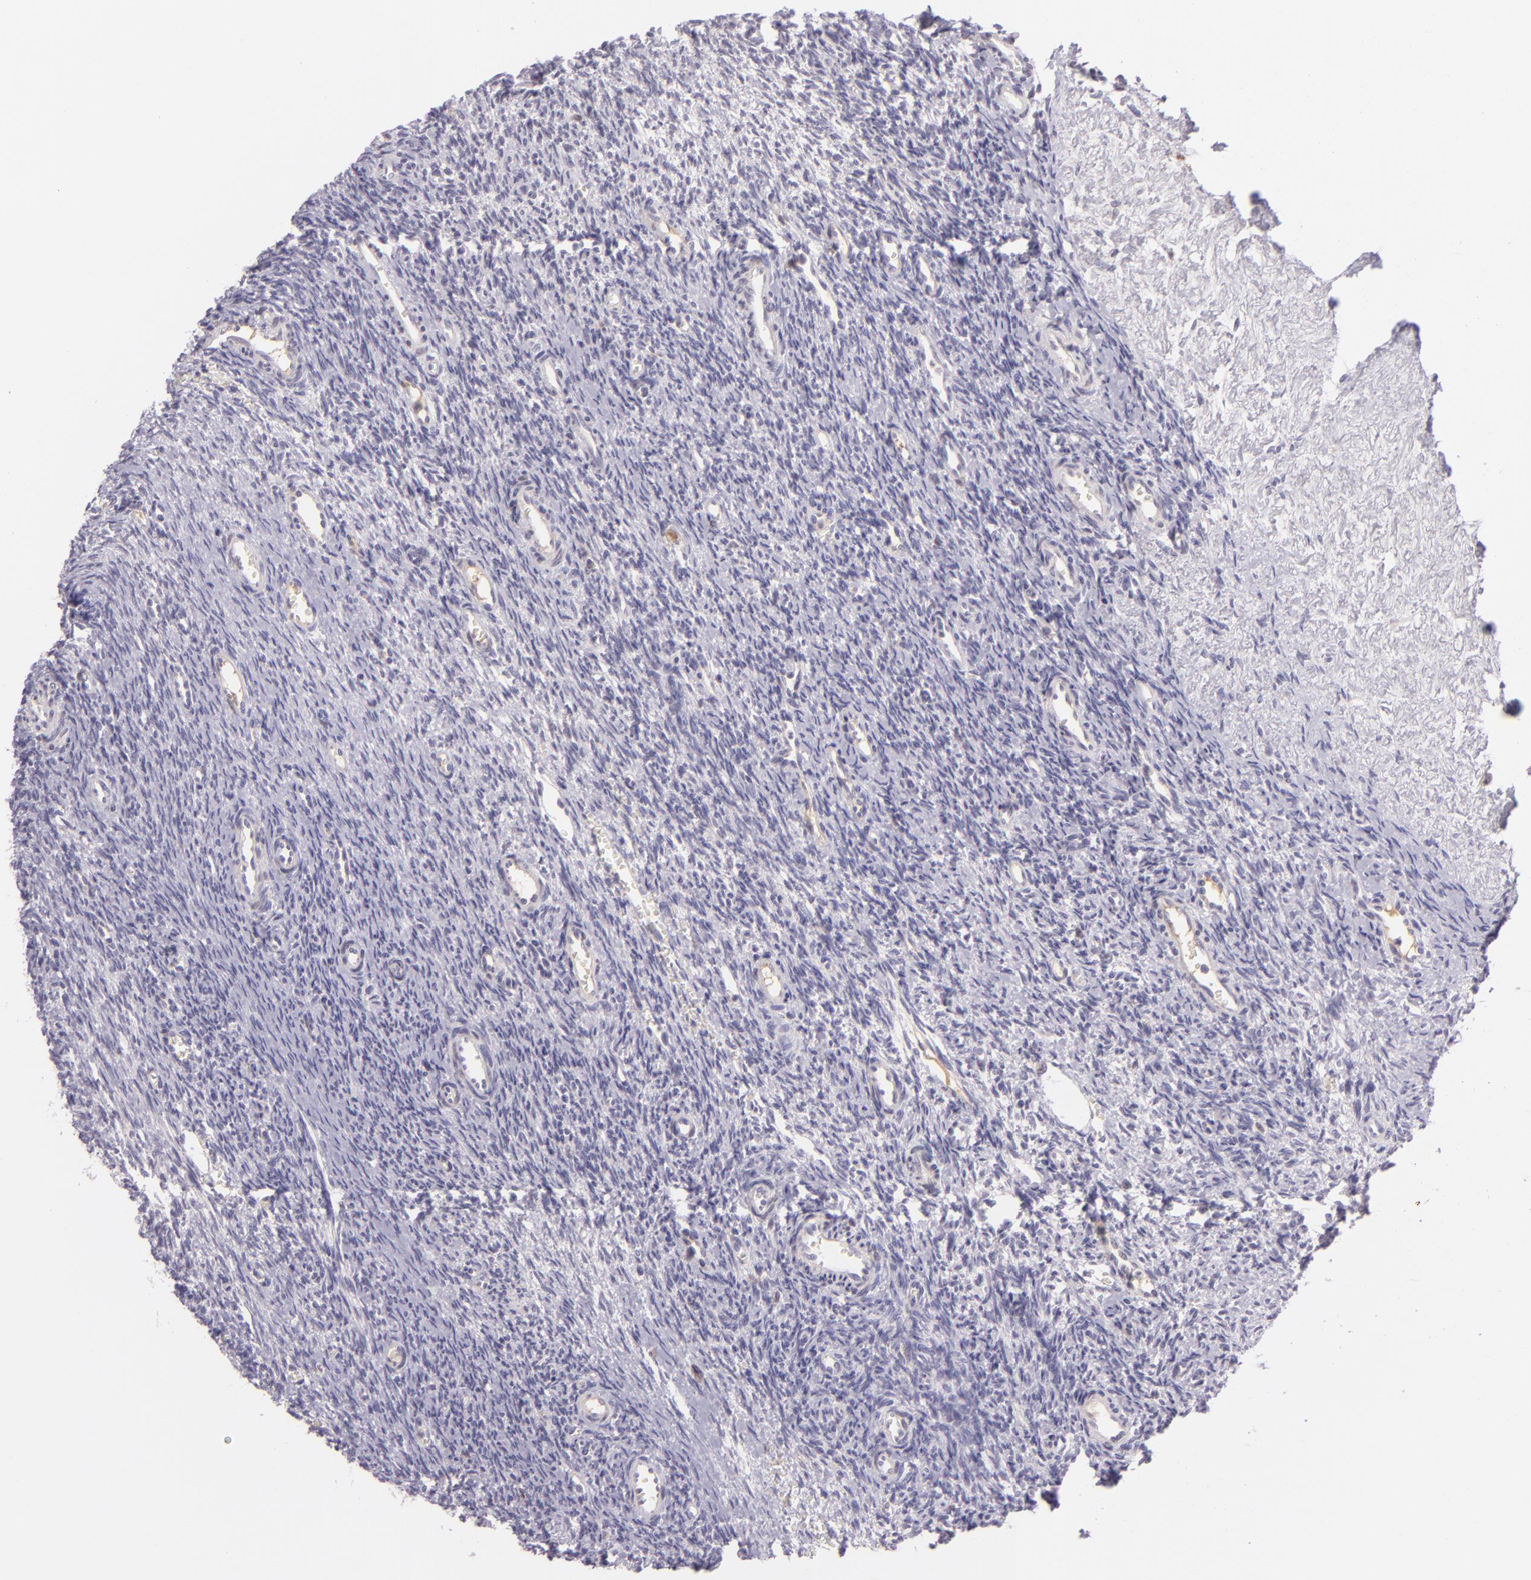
{"staining": {"intensity": "negative", "quantity": "none", "location": "none"}, "tissue": "ovary", "cell_type": "Follicle cells", "image_type": "normal", "snomed": [{"axis": "morphology", "description": "Normal tissue, NOS"}, {"axis": "topography", "description": "Ovary"}], "caption": "This is a micrograph of IHC staining of unremarkable ovary, which shows no staining in follicle cells. (Immunohistochemistry, brightfield microscopy, high magnification).", "gene": "CHEK2", "patient": {"sex": "female", "age": 39}}